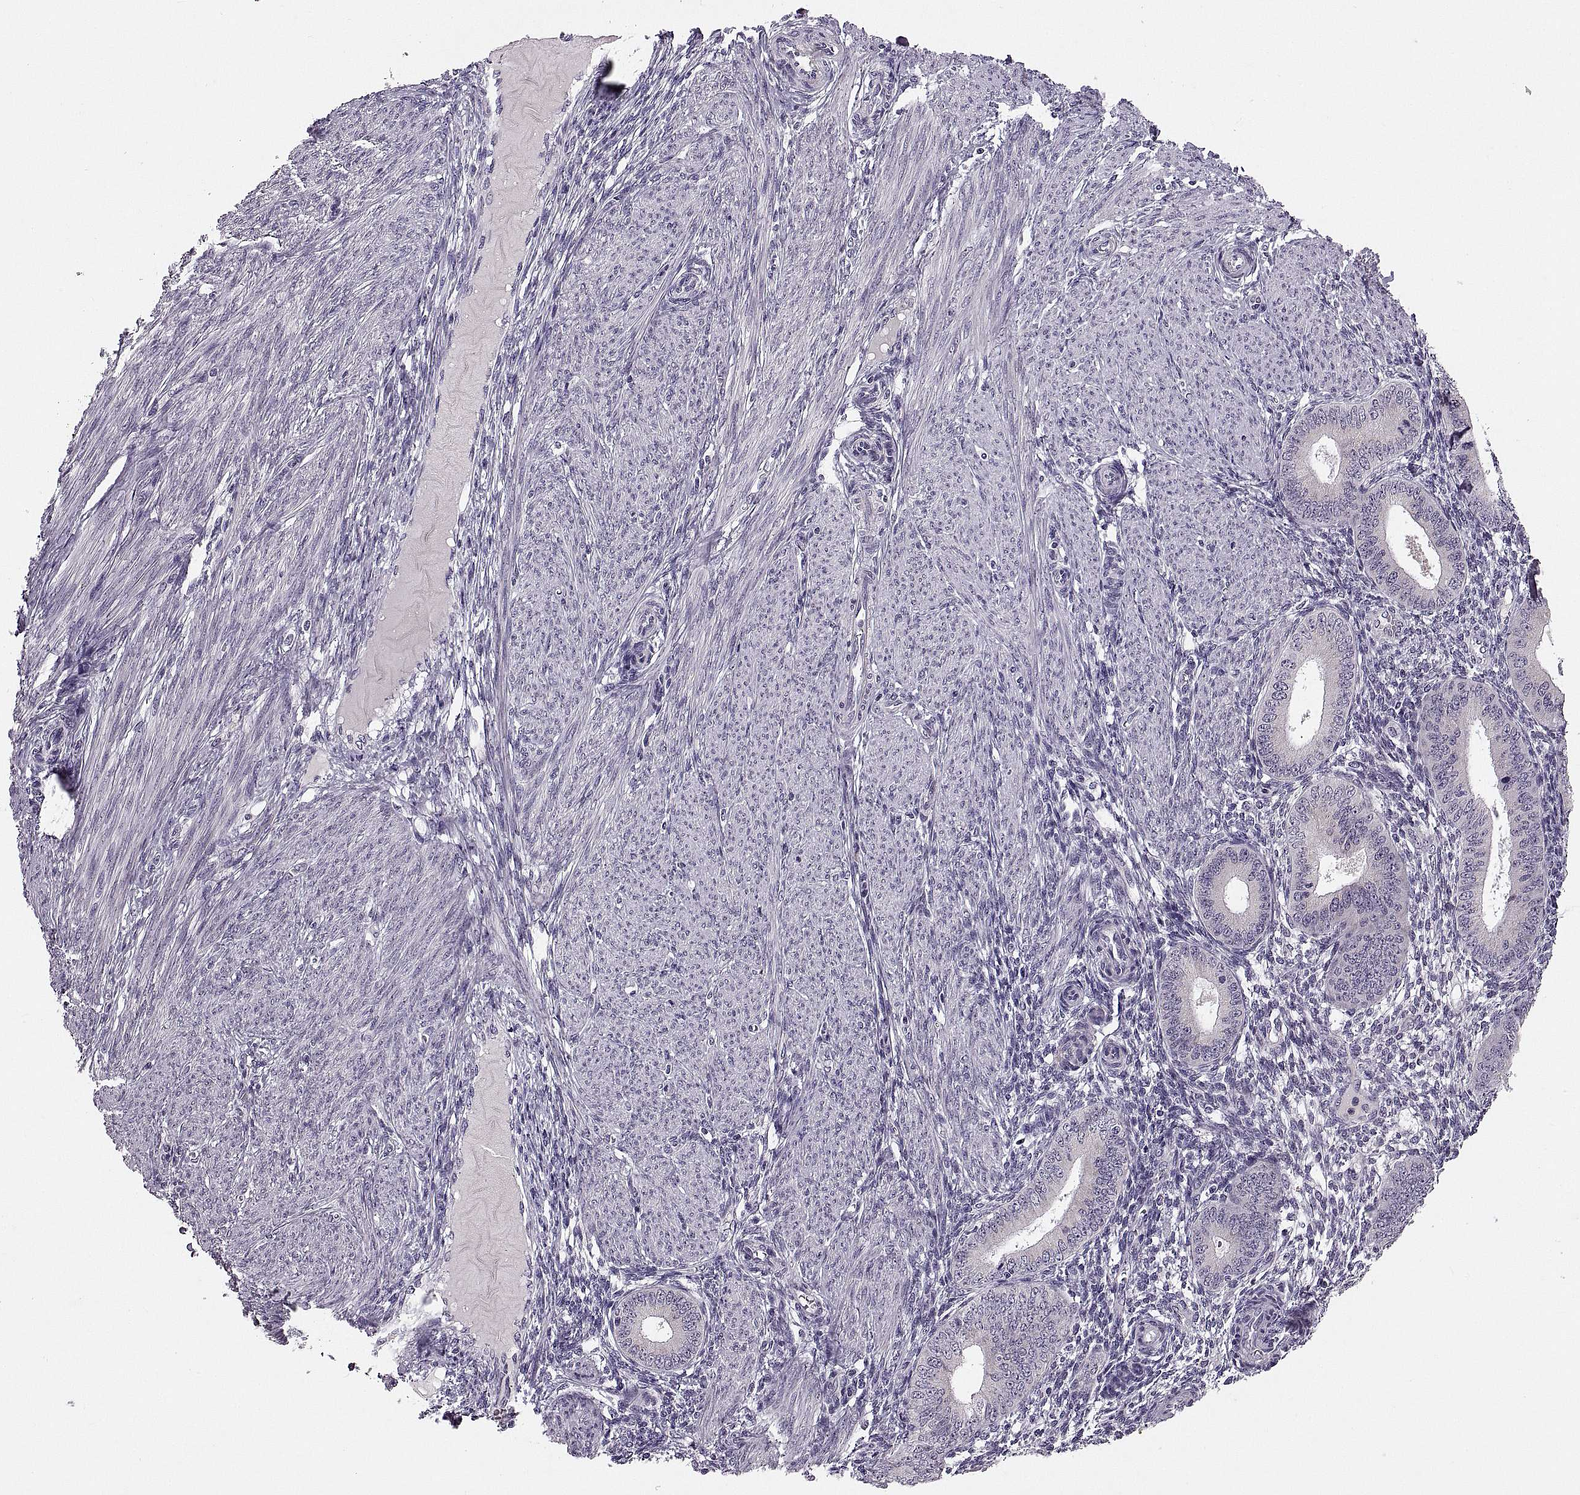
{"staining": {"intensity": "negative", "quantity": "none", "location": "none"}, "tissue": "endometrium", "cell_type": "Cells in endometrial stroma", "image_type": "normal", "snomed": [{"axis": "morphology", "description": "Normal tissue, NOS"}, {"axis": "topography", "description": "Endometrium"}], "caption": "This is a image of immunohistochemistry staining of benign endometrium, which shows no staining in cells in endometrial stroma. (Stains: DAB immunohistochemistry (IHC) with hematoxylin counter stain, Microscopy: brightfield microscopy at high magnification).", "gene": "ADH6", "patient": {"sex": "female", "age": 39}}